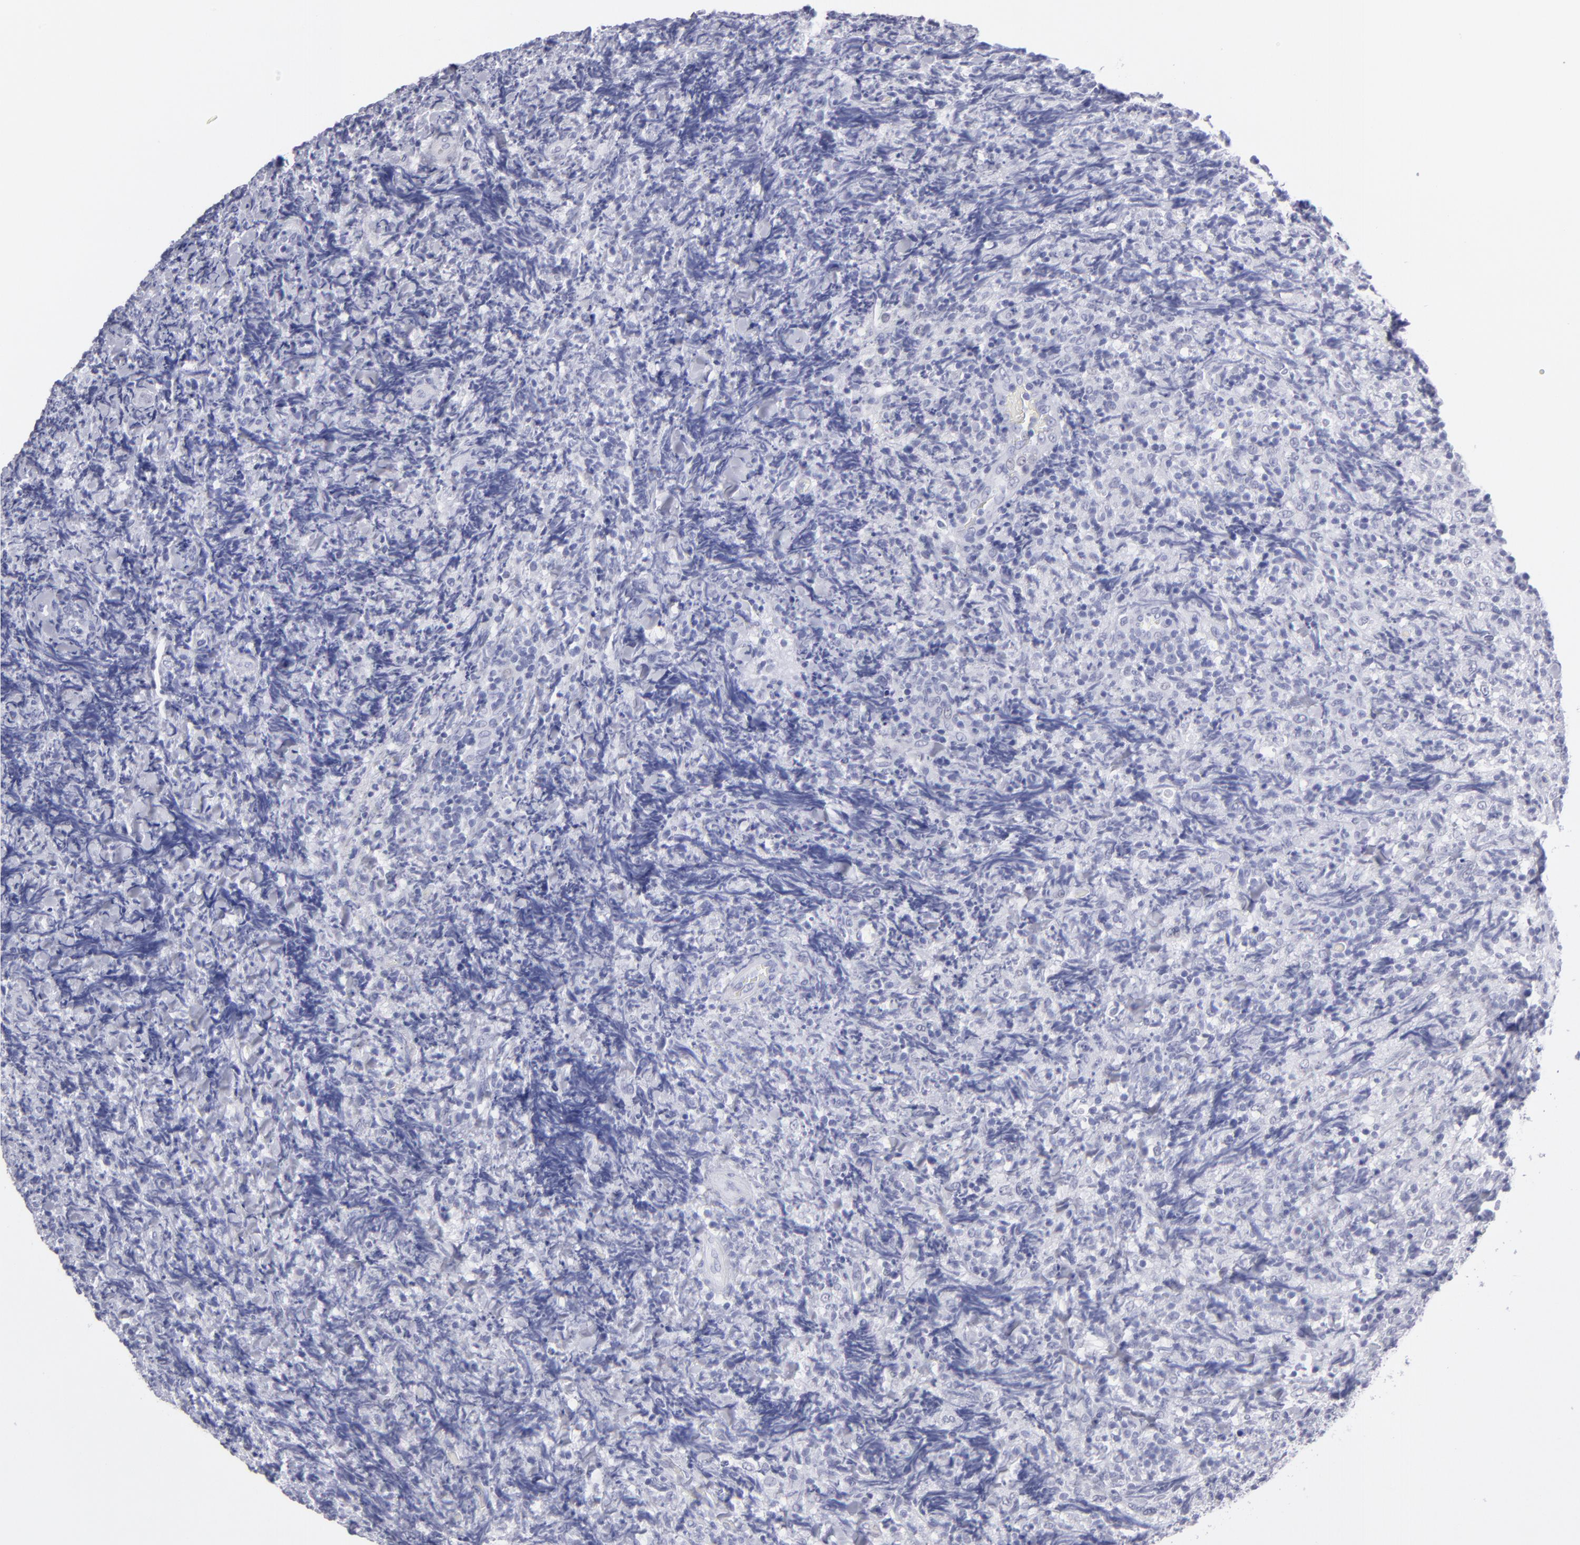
{"staining": {"intensity": "negative", "quantity": "none", "location": "none"}, "tissue": "lymphoma", "cell_type": "Tumor cells", "image_type": "cancer", "snomed": [{"axis": "morphology", "description": "Malignant lymphoma, non-Hodgkin's type, High grade"}, {"axis": "topography", "description": "Tonsil"}], "caption": "Micrograph shows no protein staining in tumor cells of high-grade malignant lymphoma, non-Hodgkin's type tissue.", "gene": "ALDOB", "patient": {"sex": "female", "age": 36}}